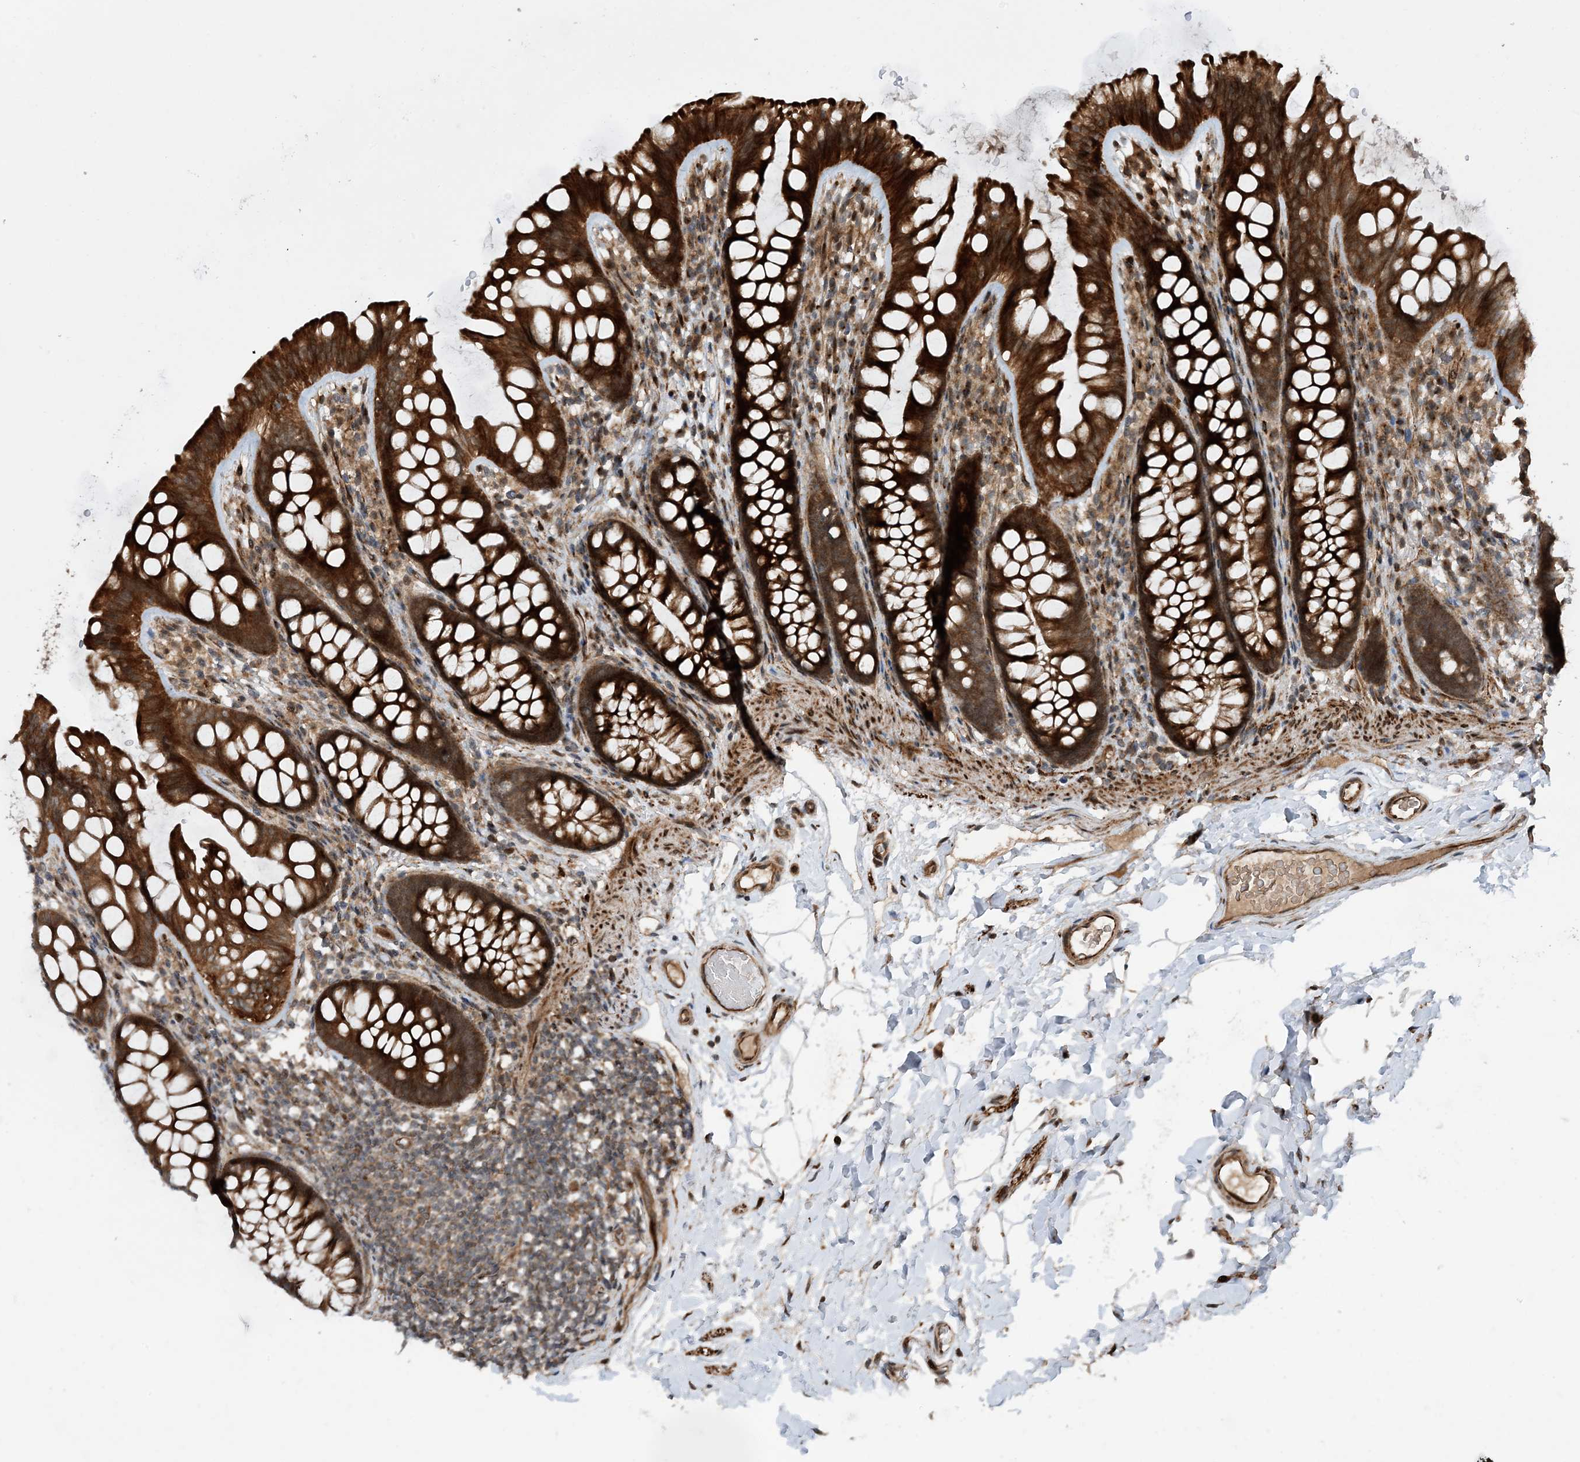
{"staining": {"intensity": "strong", "quantity": ">75%", "location": "cytoplasmic/membranous"}, "tissue": "colon", "cell_type": "Endothelial cells", "image_type": "normal", "snomed": [{"axis": "morphology", "description": "Normal tissue, NOS"}, {"axis": "topography", "description": "Colon"}], "caption": "Brown immunohistochemical staining in benign colon exhibits strong cytoplasmic/membranous staining in about >75% of endothelial cells. The protein is shown in brown color, while the nuclei are stained blue.", "gene": "HEMK1", "patient": {"sex": "female", "age": 62}}